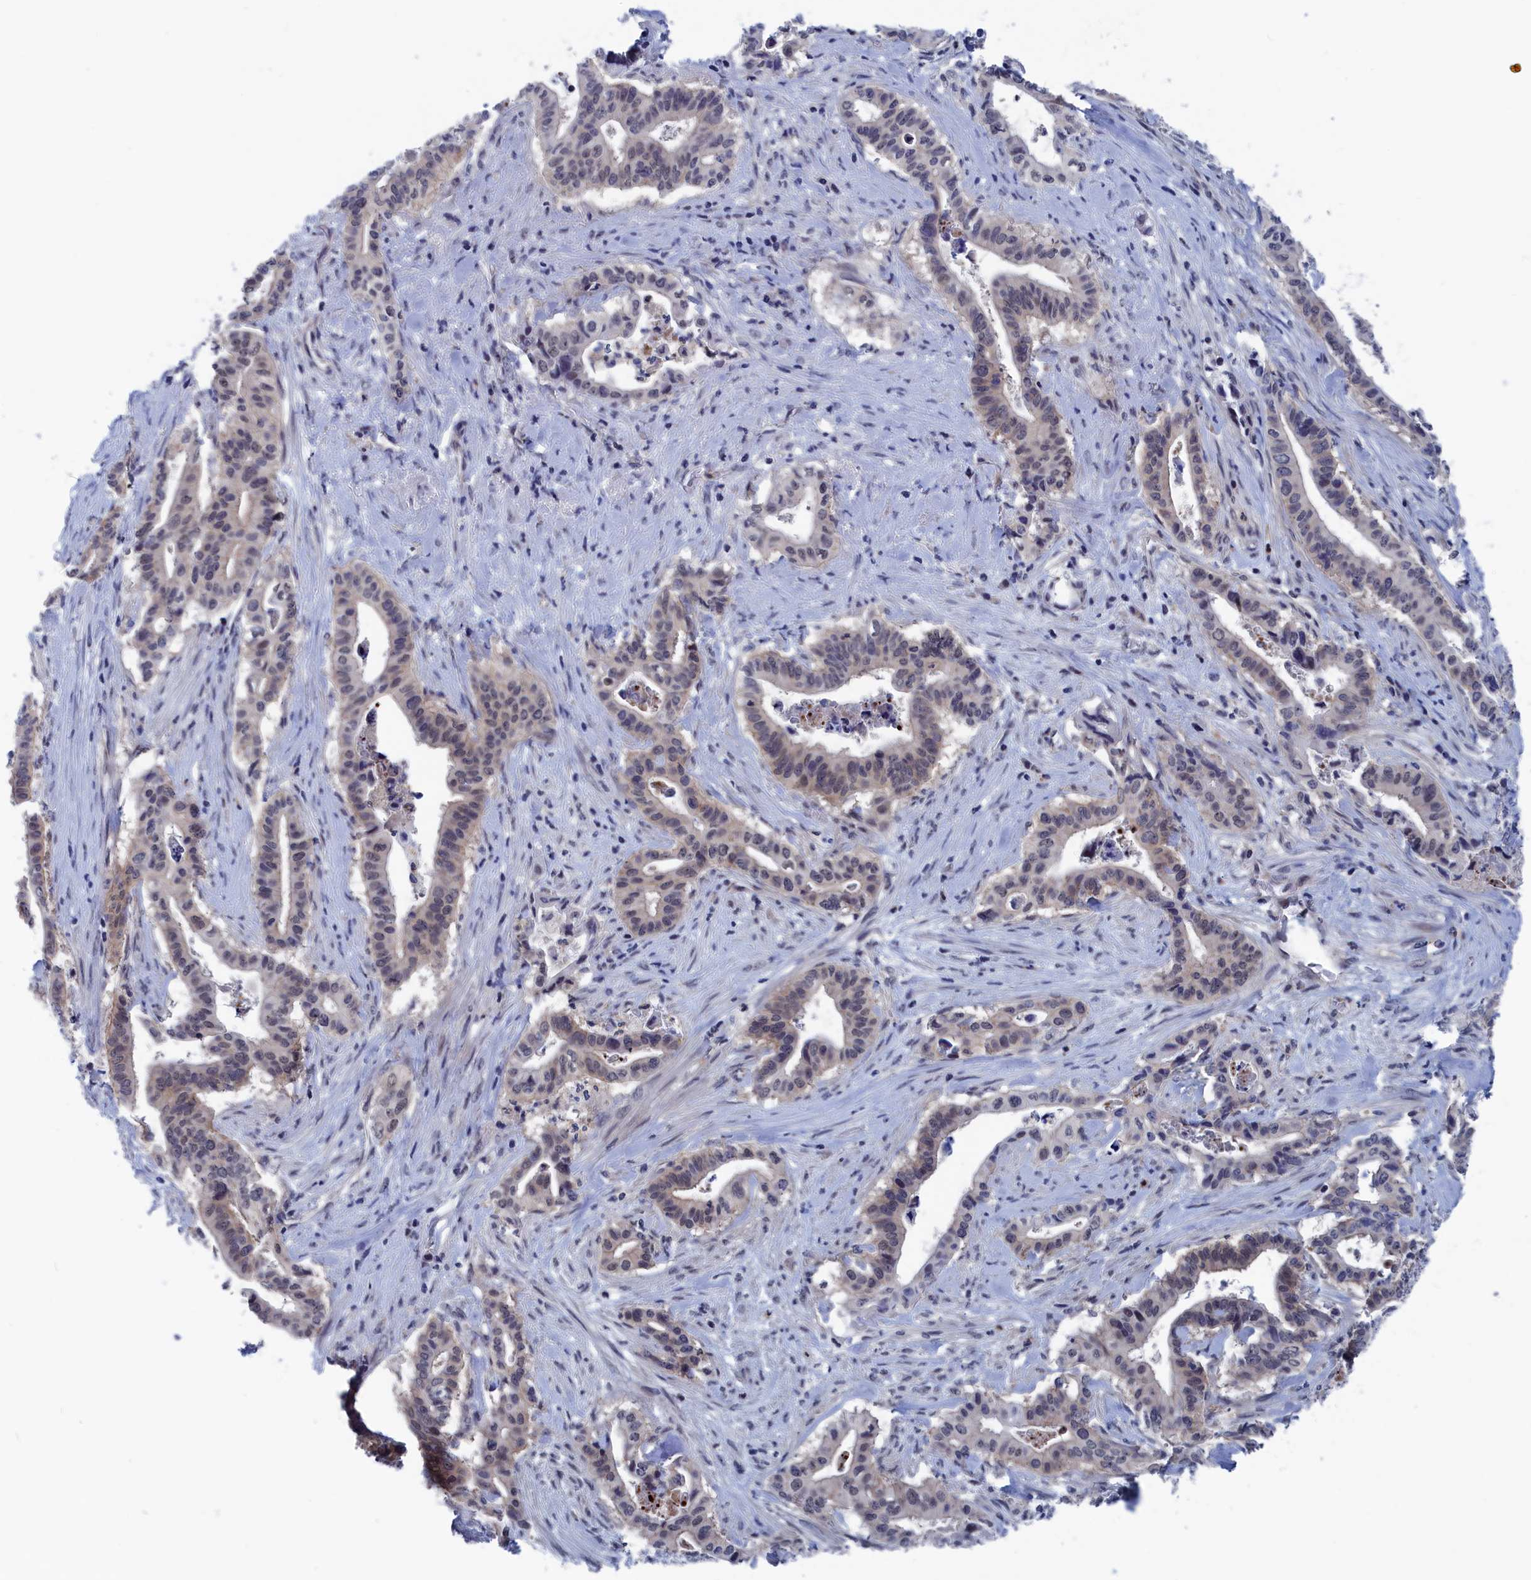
{"staining": {"intensity": "weak", "quantity": "<25%", "location": "cytoplasmic/membranous,nuclear"}, "tissue": "pancreatic cancer", "cell_type": "Tumor cells", "image_type": "cancer", "snomed": [{"axis": "morphology", "description": "Adenocarcinoma, NOS"}, {"axis": "topography", "description": "Pancreas"}], "caption": "Immunohistochemistry (IHC) of human pancreatic cancer (adenocarcinoma) reveals no positivity in tumor cells.", "gene": "MARCHF3", "patient": {"sex": "female", "age": 77}}